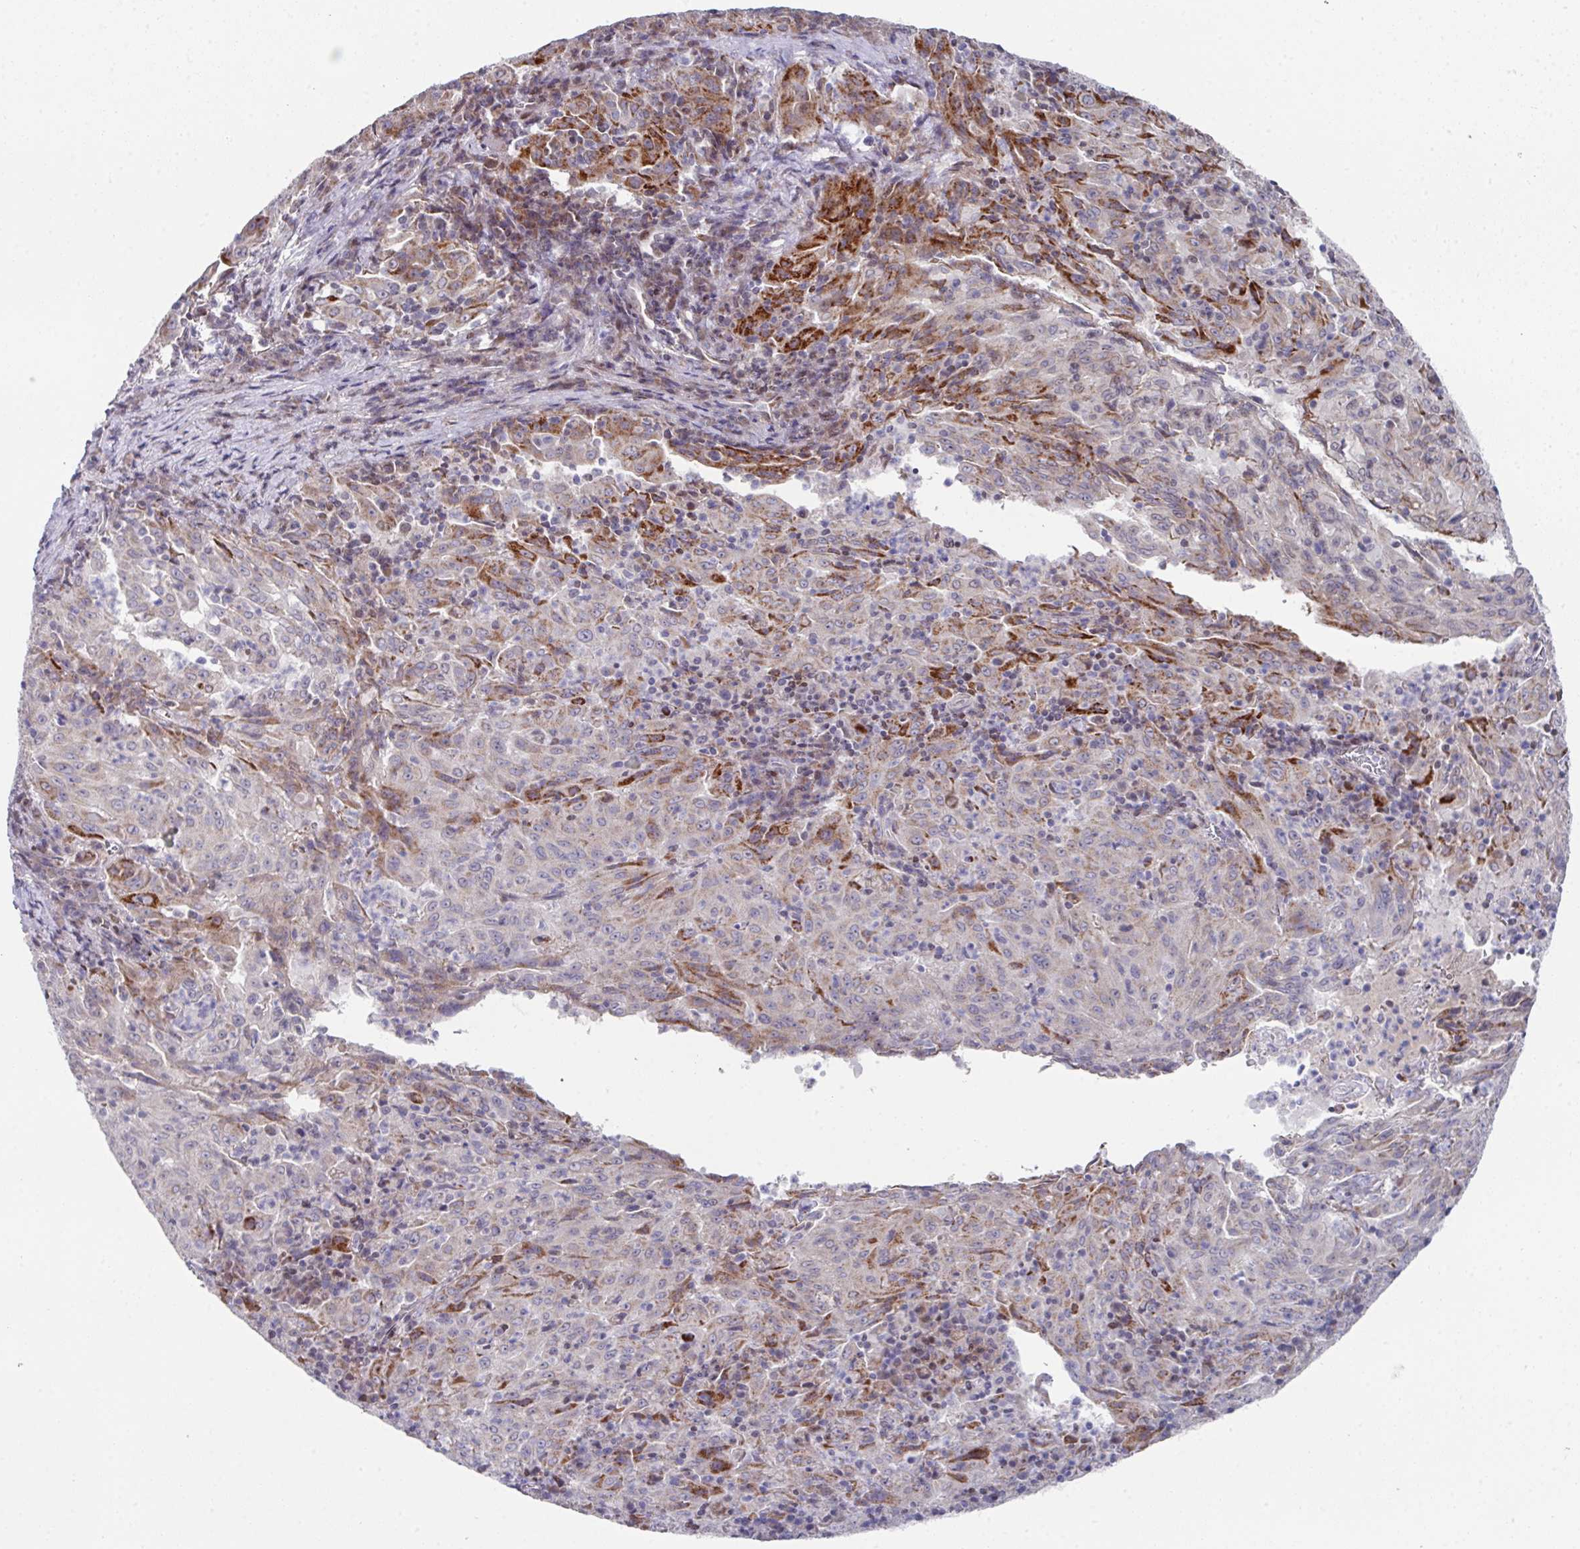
{"staining": {"intensity": "strong", "quantity": "<25%", "location": "cytoplasmic/membranous"}, "tissue": "pancreatic cancer", "cell_type": "Tumor cells", "image_type": "cancer", "snomed": [{"axis": "morphology", "description": "Adenocarcinoma, NOS"}, {"axis": "topography", "description": "Pancreas"}], "caption": "Human adenocarcinoma (pancreatic) stained for a protein (brown) shows strong cytoplasmic/membranous positive positivity in about <25% of tumor cells.", "gene": "CBX7", "patient": {"sex": "male", "age": 63}}